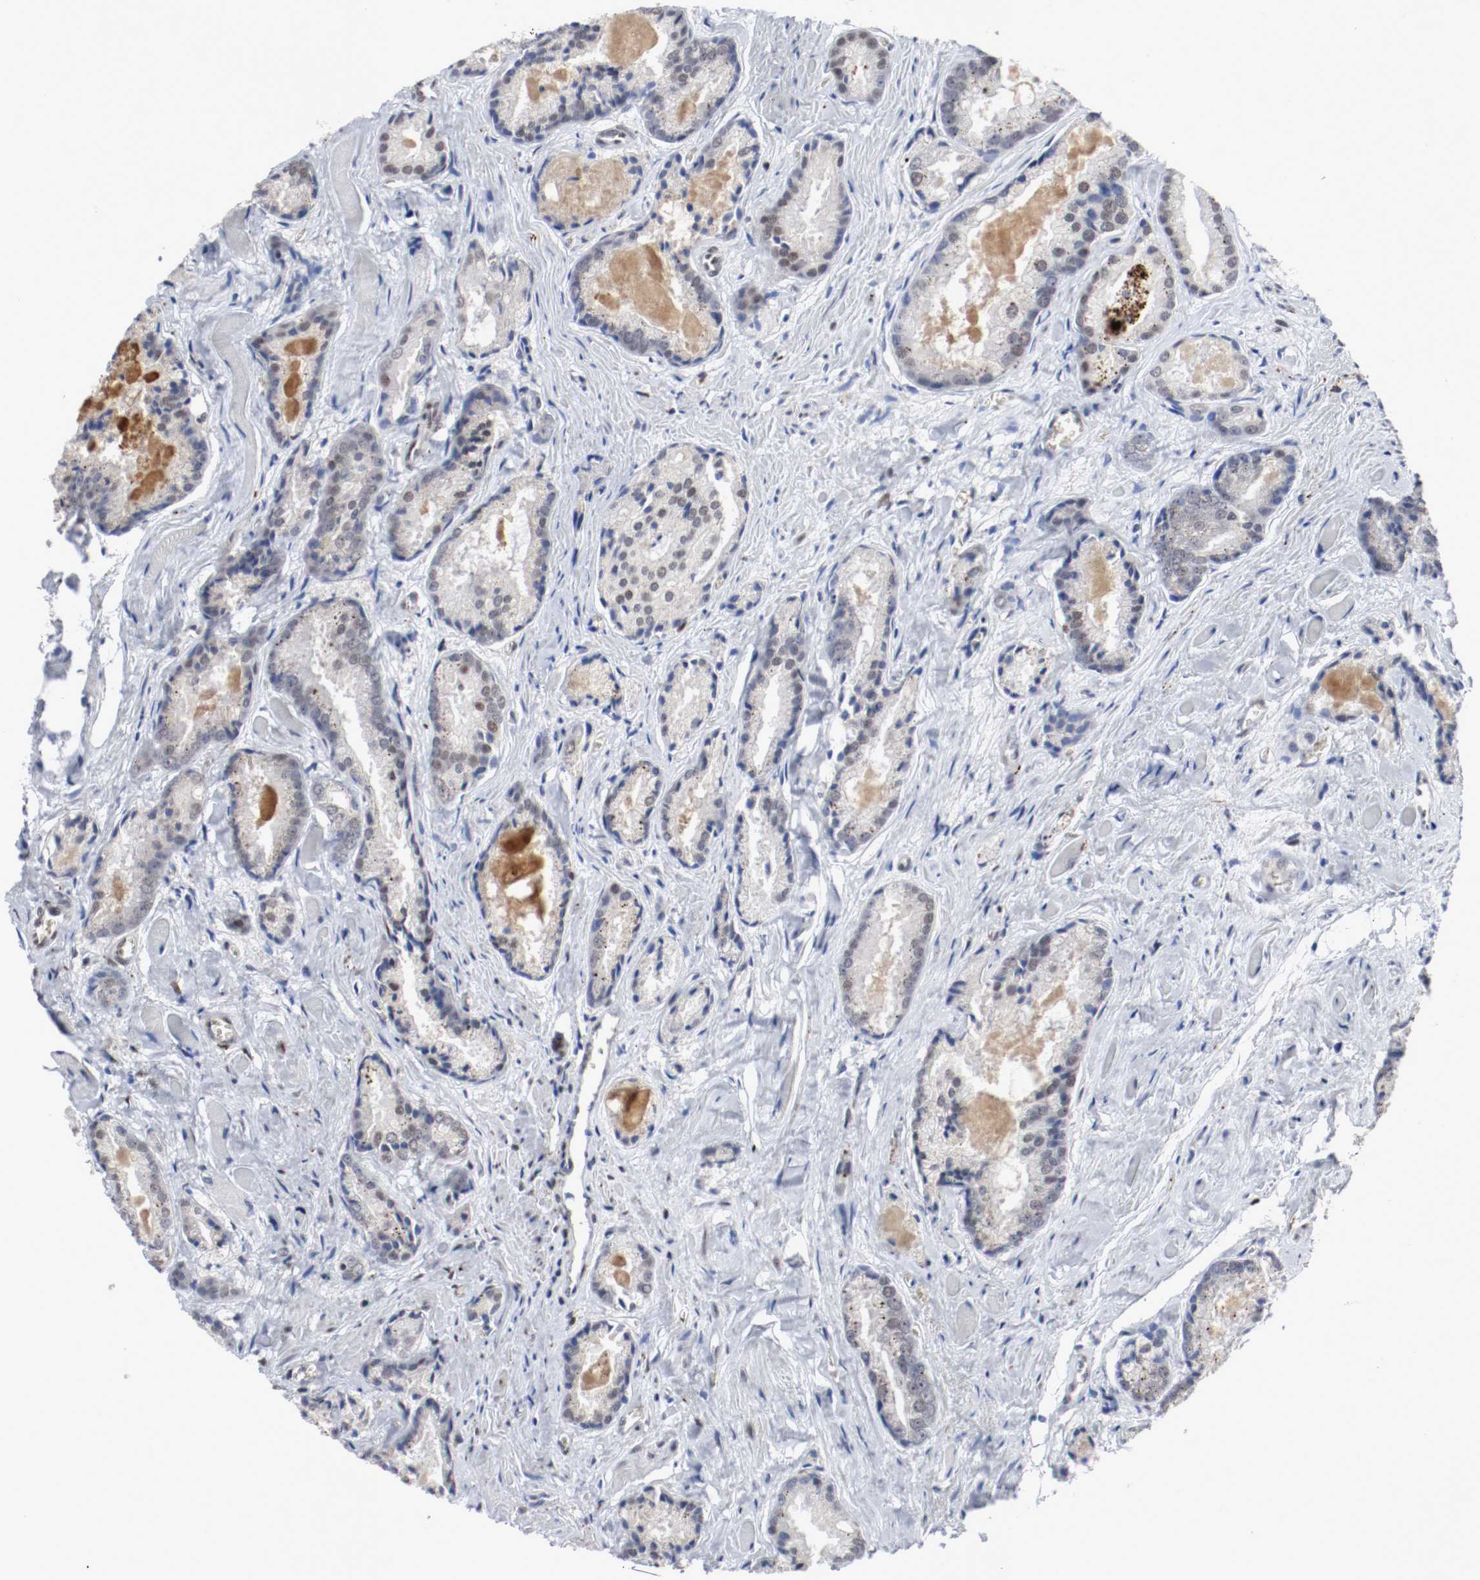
{"staining": {"intensity": "moderate", "quantity": "25%-75%", "location": "cytoplasmic/membranous"}, "tissue": "prostate cancer", "cell_type": "Tumor cells", "image_type": "cancer", "snomed": [{"axis": "morphology", "description": "Adenocarcinoma, Low grade"}, {"axis": "topography", "description": "Prostate"}], "caption": "Prostate cancer (low-grade adenocarcinoma) stained with a brown dye reveals moderate cytoplasmic/membranous positive positivity in approximately 25%-75% of tumor cells.", "gene": "JUND", "patient": {"sex": "male", "age": 64}}